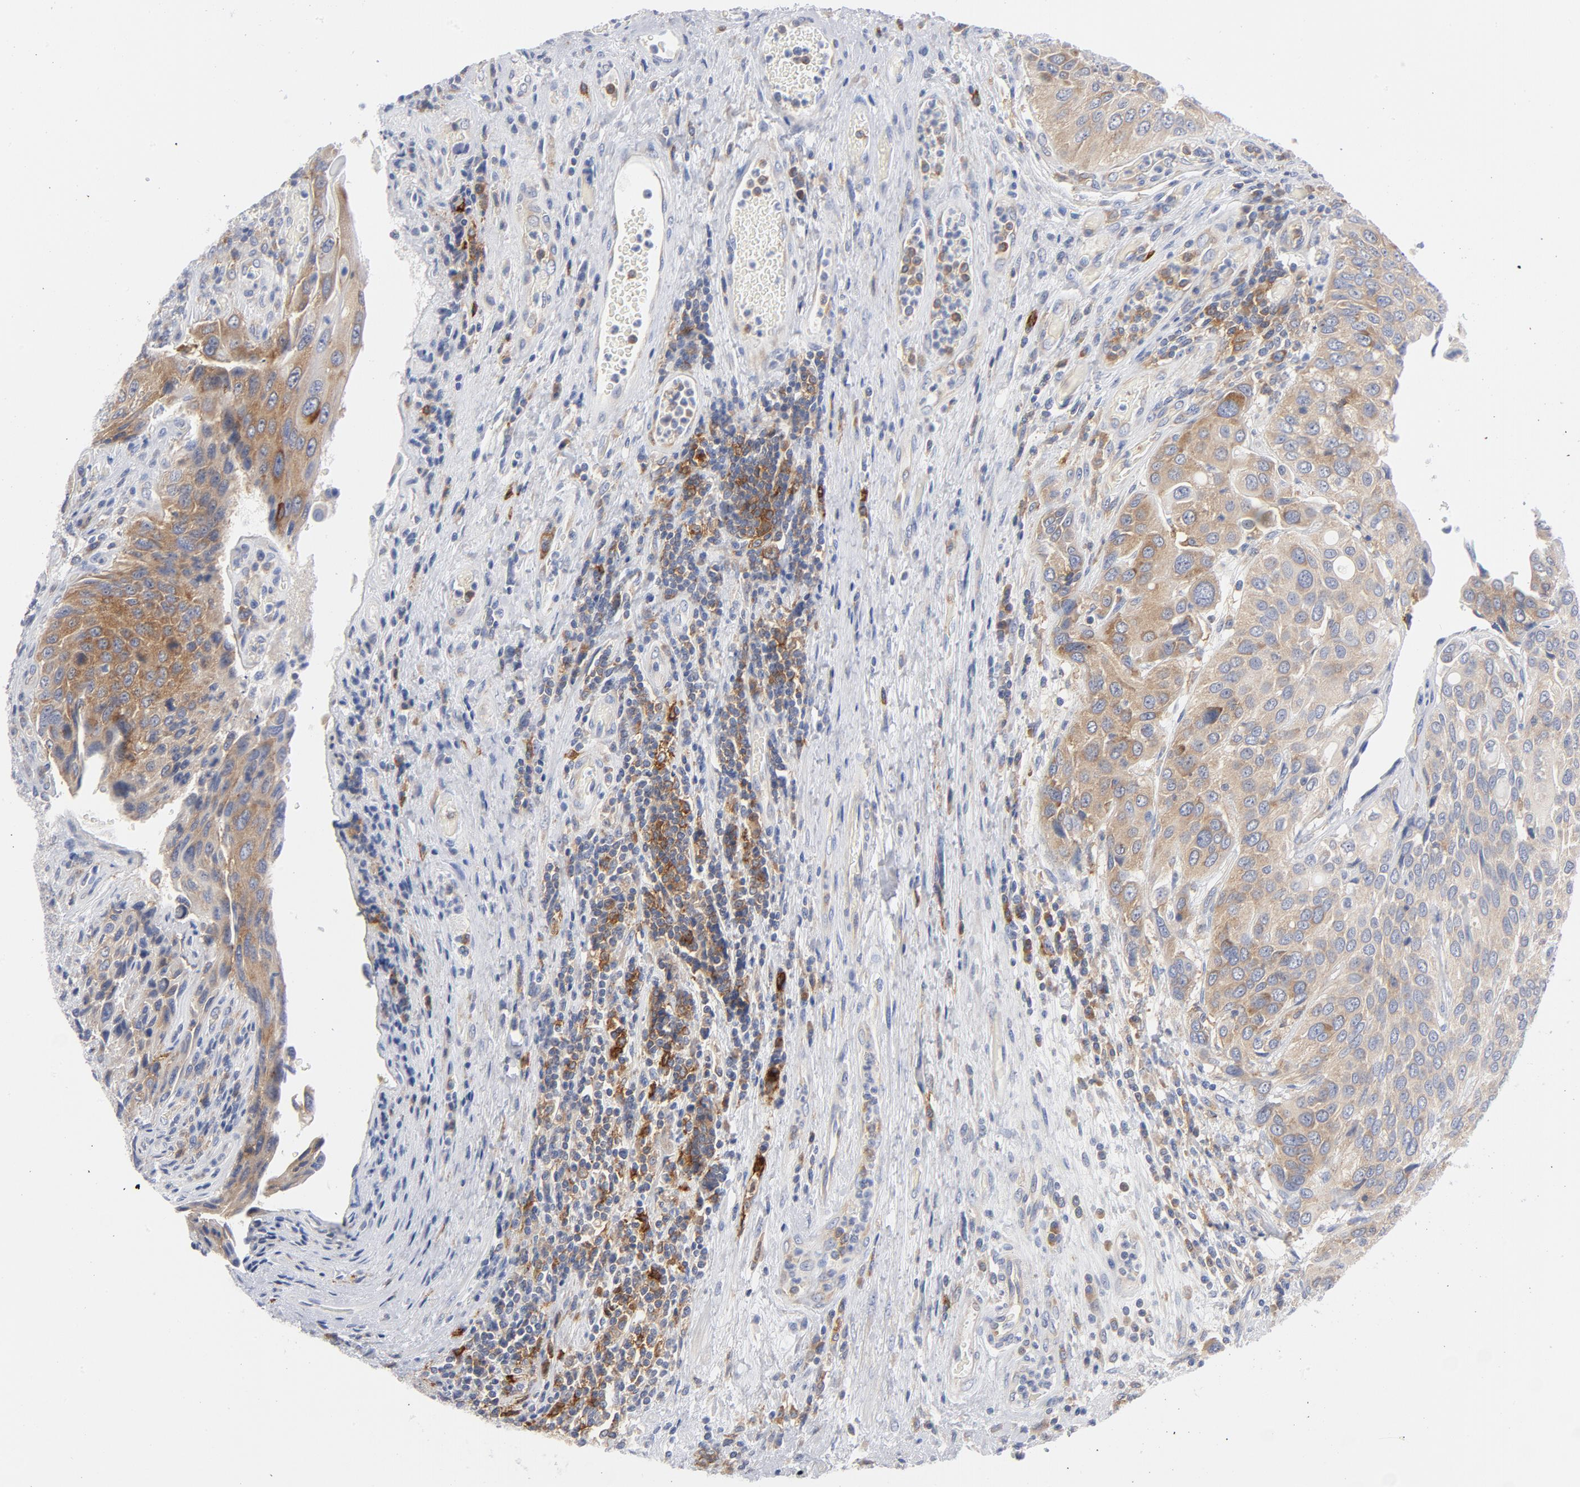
{"staining": {"intensity": "moderate", "quantity": "25%-75%", "location": "cytoplasmic/membranous"}, "tissue": "urothelial cancer", "cell_type": "Tumor cells", "image_type": "cancer", "snomed": [{"axis": "morphology", "description": "Urothelial carcinoma, High grade"}, {"axis": "topography", "description": "Urinary bladder"}], "caption": "Human urothelial cancer stained for a protein (brown) shows moderate cytoplasmic/membranous positive positivity in approximately 25%-75% of tumor cells.", "gene": "CD86", "patient": {"sex": "male", "age": 50}}